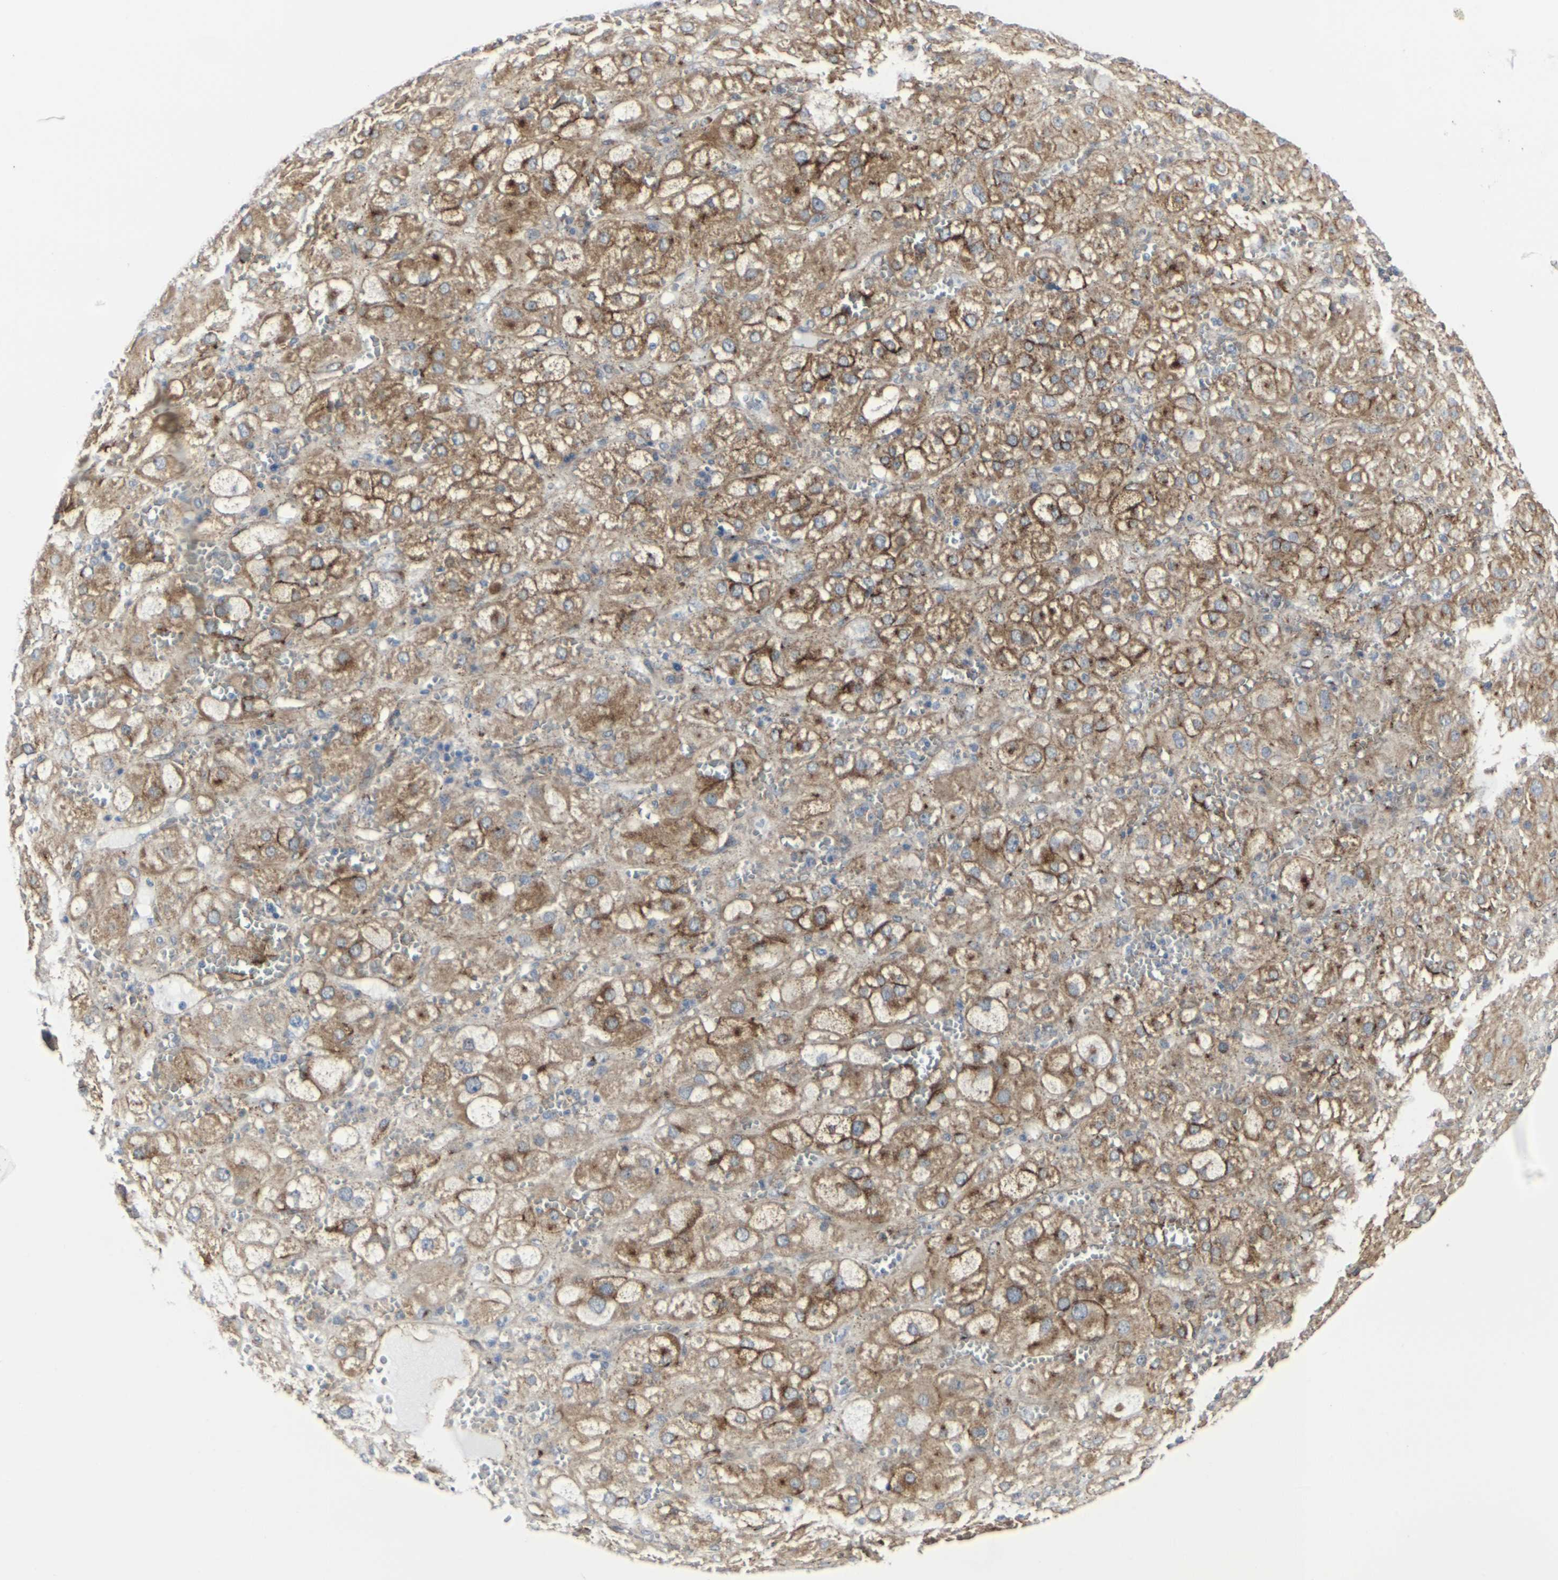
{"staining": {"intensity": "moderate", "quantity": ">75%", "location": "cytoplasmic/membranous"}, "tissue": "adrenal gland", "cell_type": "Glandular cells", "image_type": "normal", "snomed": [{"axis": "morphology", "description": "Normal tissue, NOS"}, {"axis": "topography", "description": "Adrenal gland"}], "caption": "A high-resolution photomicrograph shows immunohistochemistry staining of normal adrenal gland, which reveals moderate cytoplasmic/membranous staining in approximately >75% of glandular cells. The protein is shown in brown color, while the nuclei are stained blue.", "gene": "MYOF", "patient": {"sex": "female", "age": 47}}